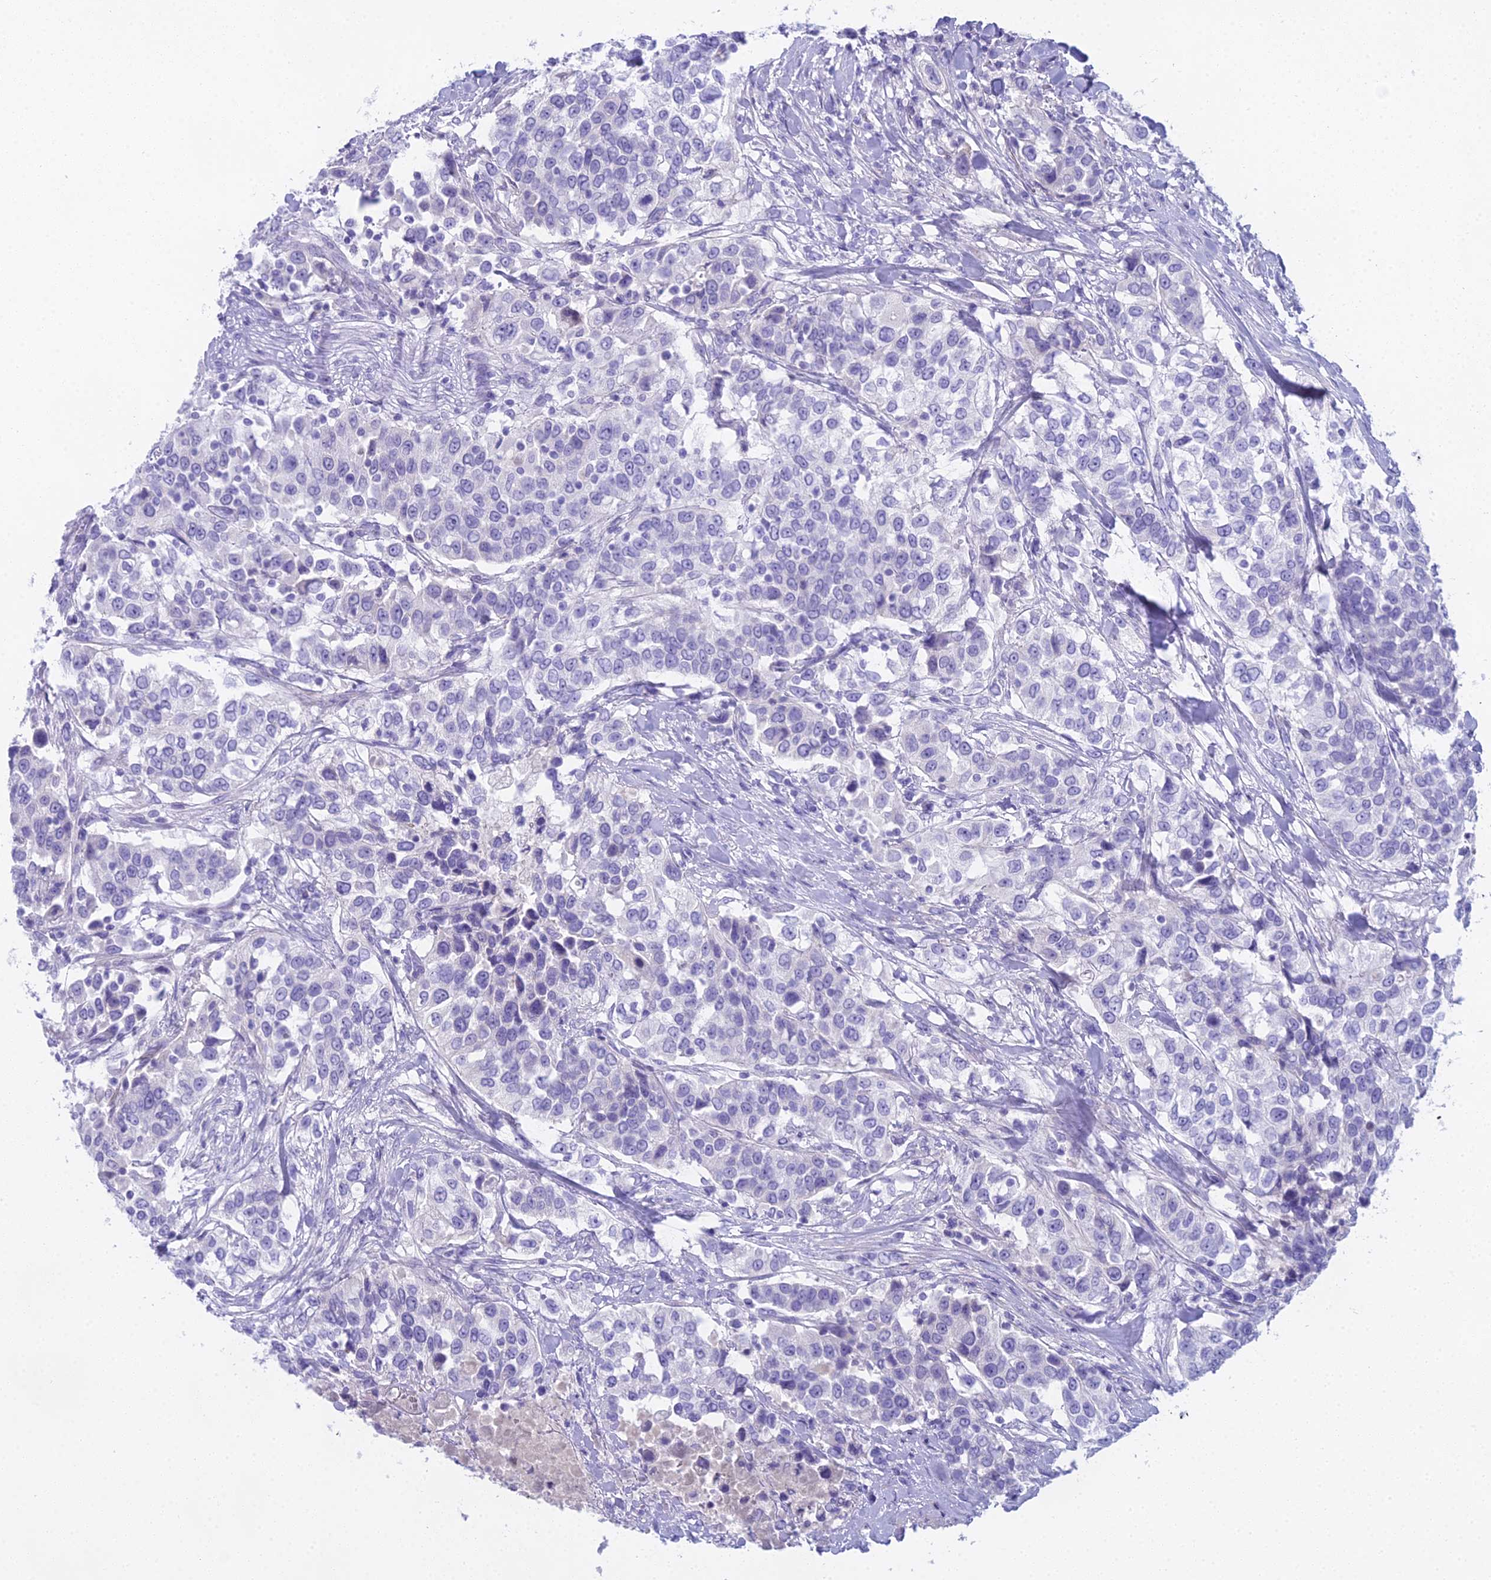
{"staining": {"intensity": "negative", "quantity": "none", "location": "none"}, "tissue": "urothelial cancer", "cell_type": "Tumor cells", "image_type": "cancer", "snomed": [{"axis": "morphology", "description": "Urothelial carcinoma, High grade"}, {"axis": "topography", "description": "Urinary bladder"}], "caption": "Micrograph shows no protein expression in tumor cells of urothelial cancer tissue.", "gene": "UNC80", "patient": {"sex": "female", "age": 80}}